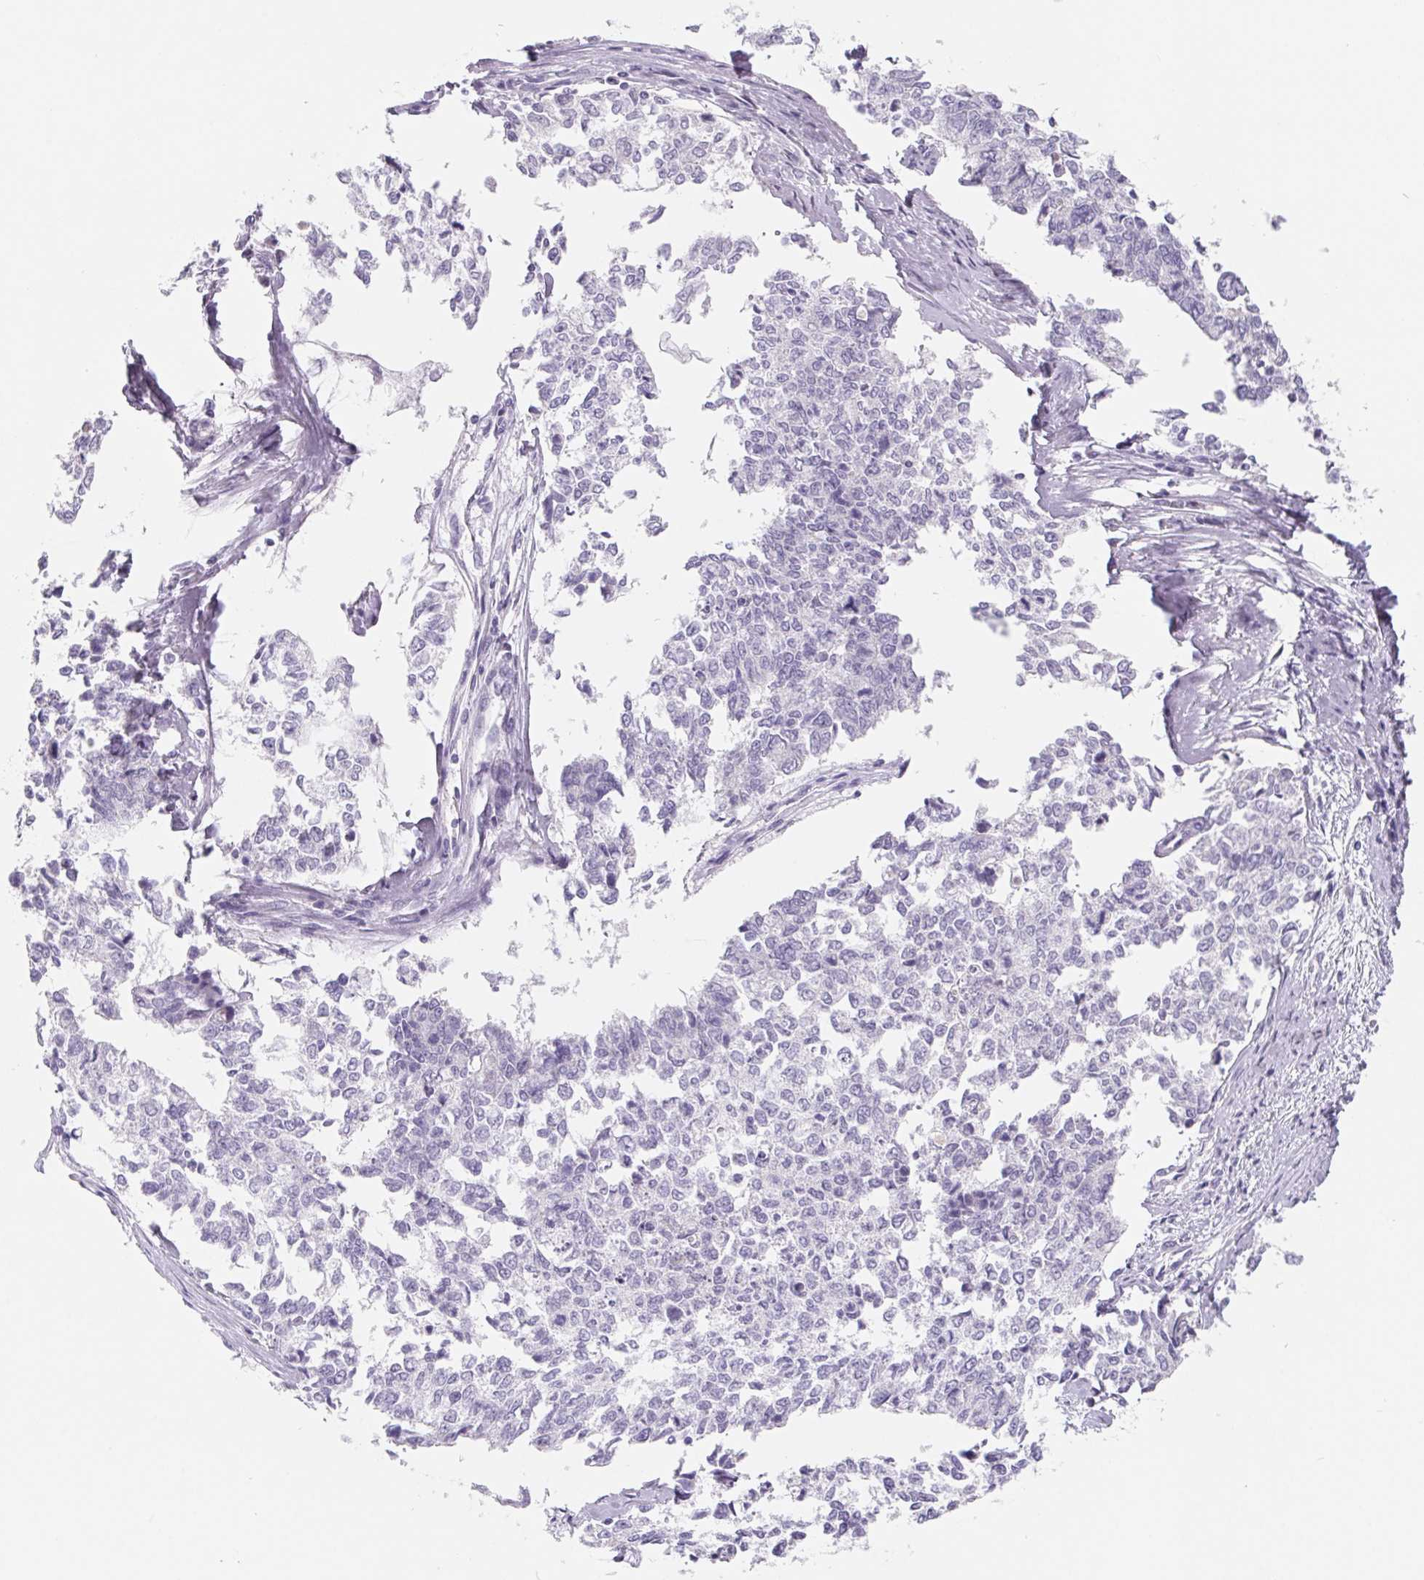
{"staining": {"intensity": "negative", "quantity": "none", "location": "none"}, "tissue": "cervical cancer", "cell_type": "Tumor cells", "image_type": "cancer", "snomed": [{"axis": "morphology", "description": "Adenocarcinoma, NOS"}, {"axis": "topography", "description": "Cervix"}], "caption": "Immunohistochemistry histopathology image of human cervical adenocarcinoma stained for a protein (brown), which shows no positivity in tumor cells. (DAB (3,3'-diaminobenzidine) immunohistochemistry (IHC), high magnification).", "gene": "FDX1", "patient": {"sex": "female", "age": 63}}